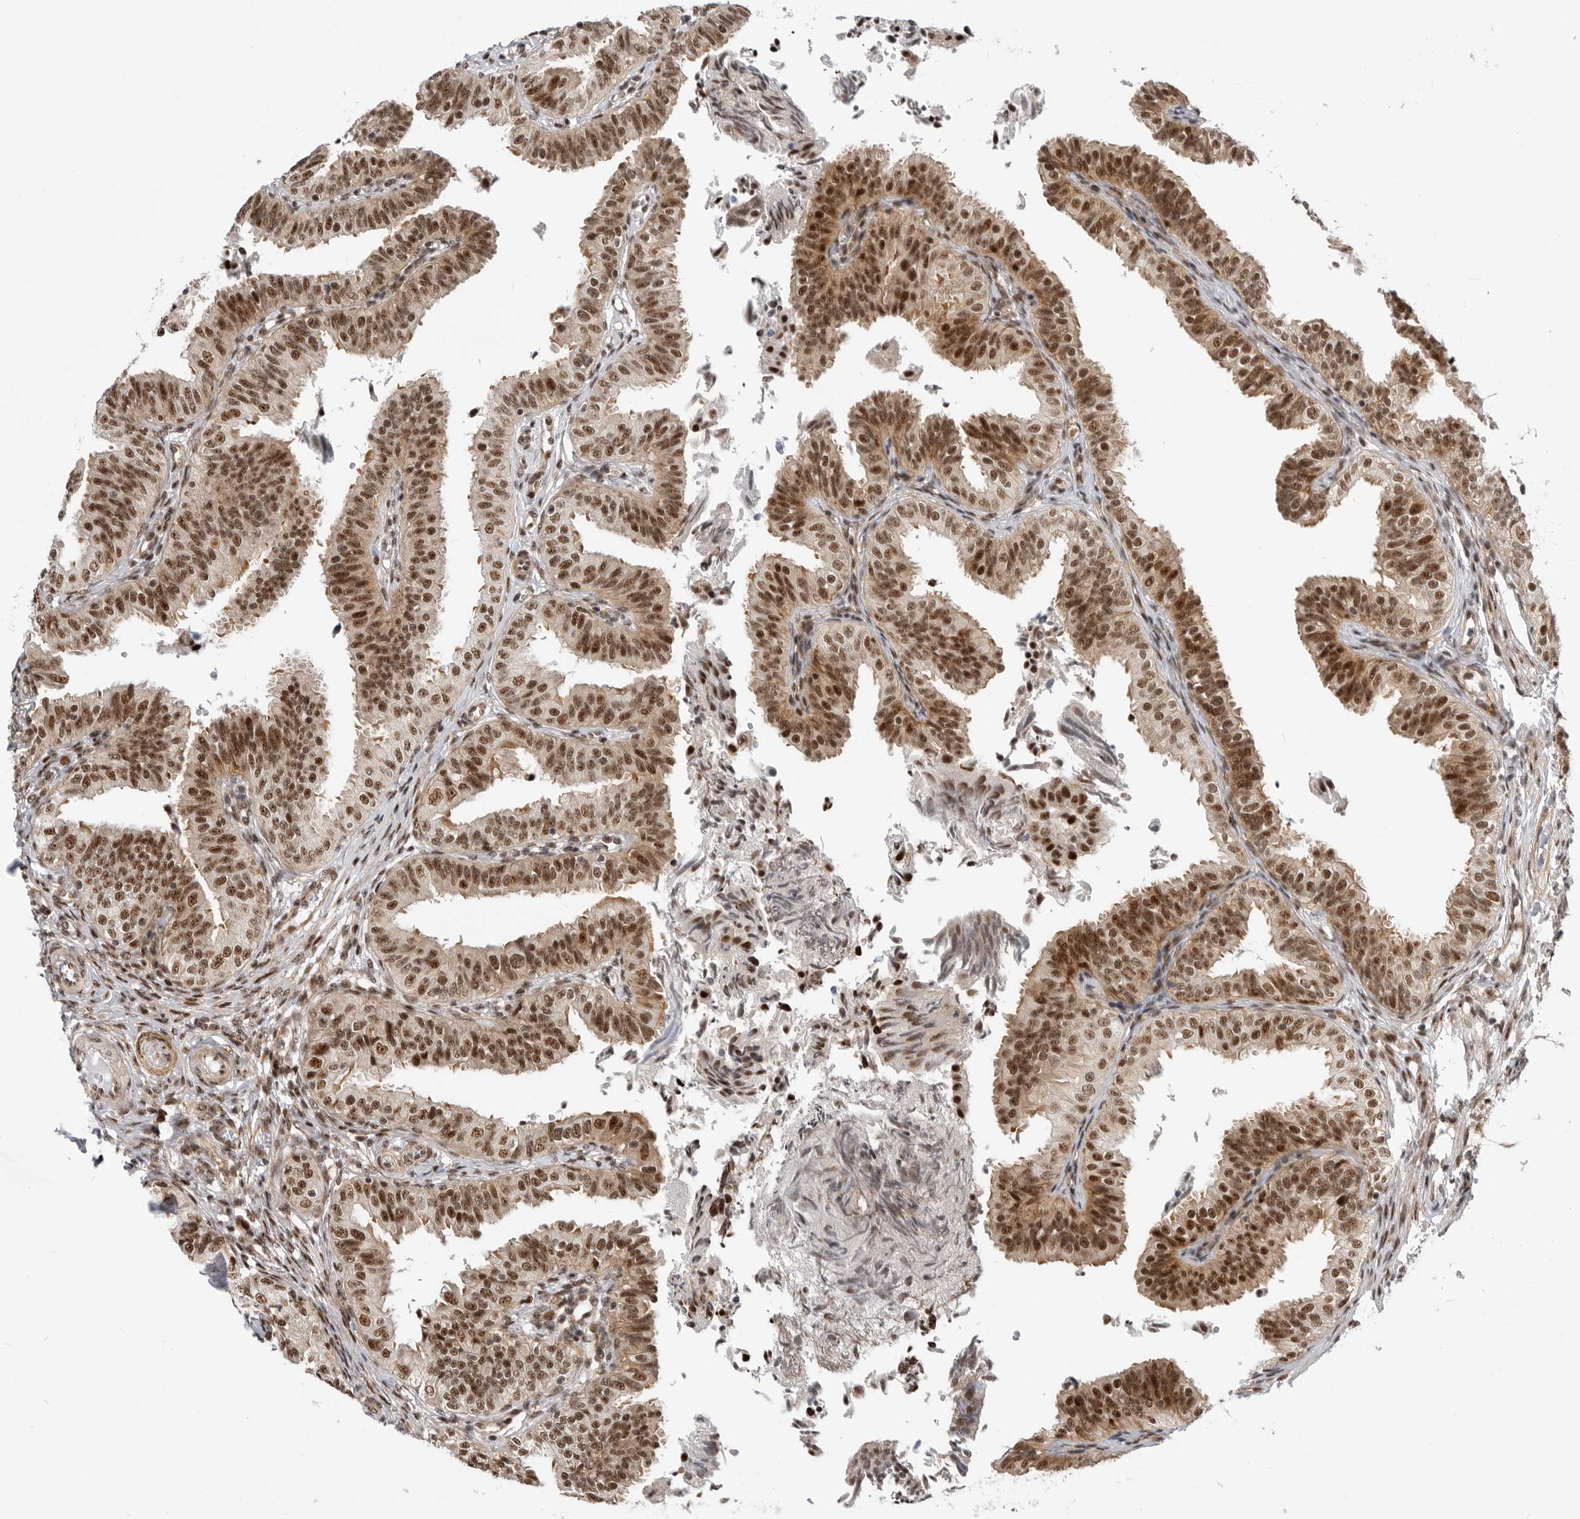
{"staining": {"intensity": "strong", "quantity": ">75%", "location": "nuclear"}, "tissue": "fallopian tube", "cell_type": "Glandular cells", "image_type": "normal", "snomed": [{"axis": "morphology", "description": "Normal tissue, NOS"}, {"axis": "topography", "description": "Fallopian tube"}], "caption": "This micrograph reveals immunohistochemistry staining of normal human fallopian tube, with high strong nuclear staining in approximately >75% of glandular cells.", "gene": "GPATCH2", "patient": {"sex": "female", "age": 35}}